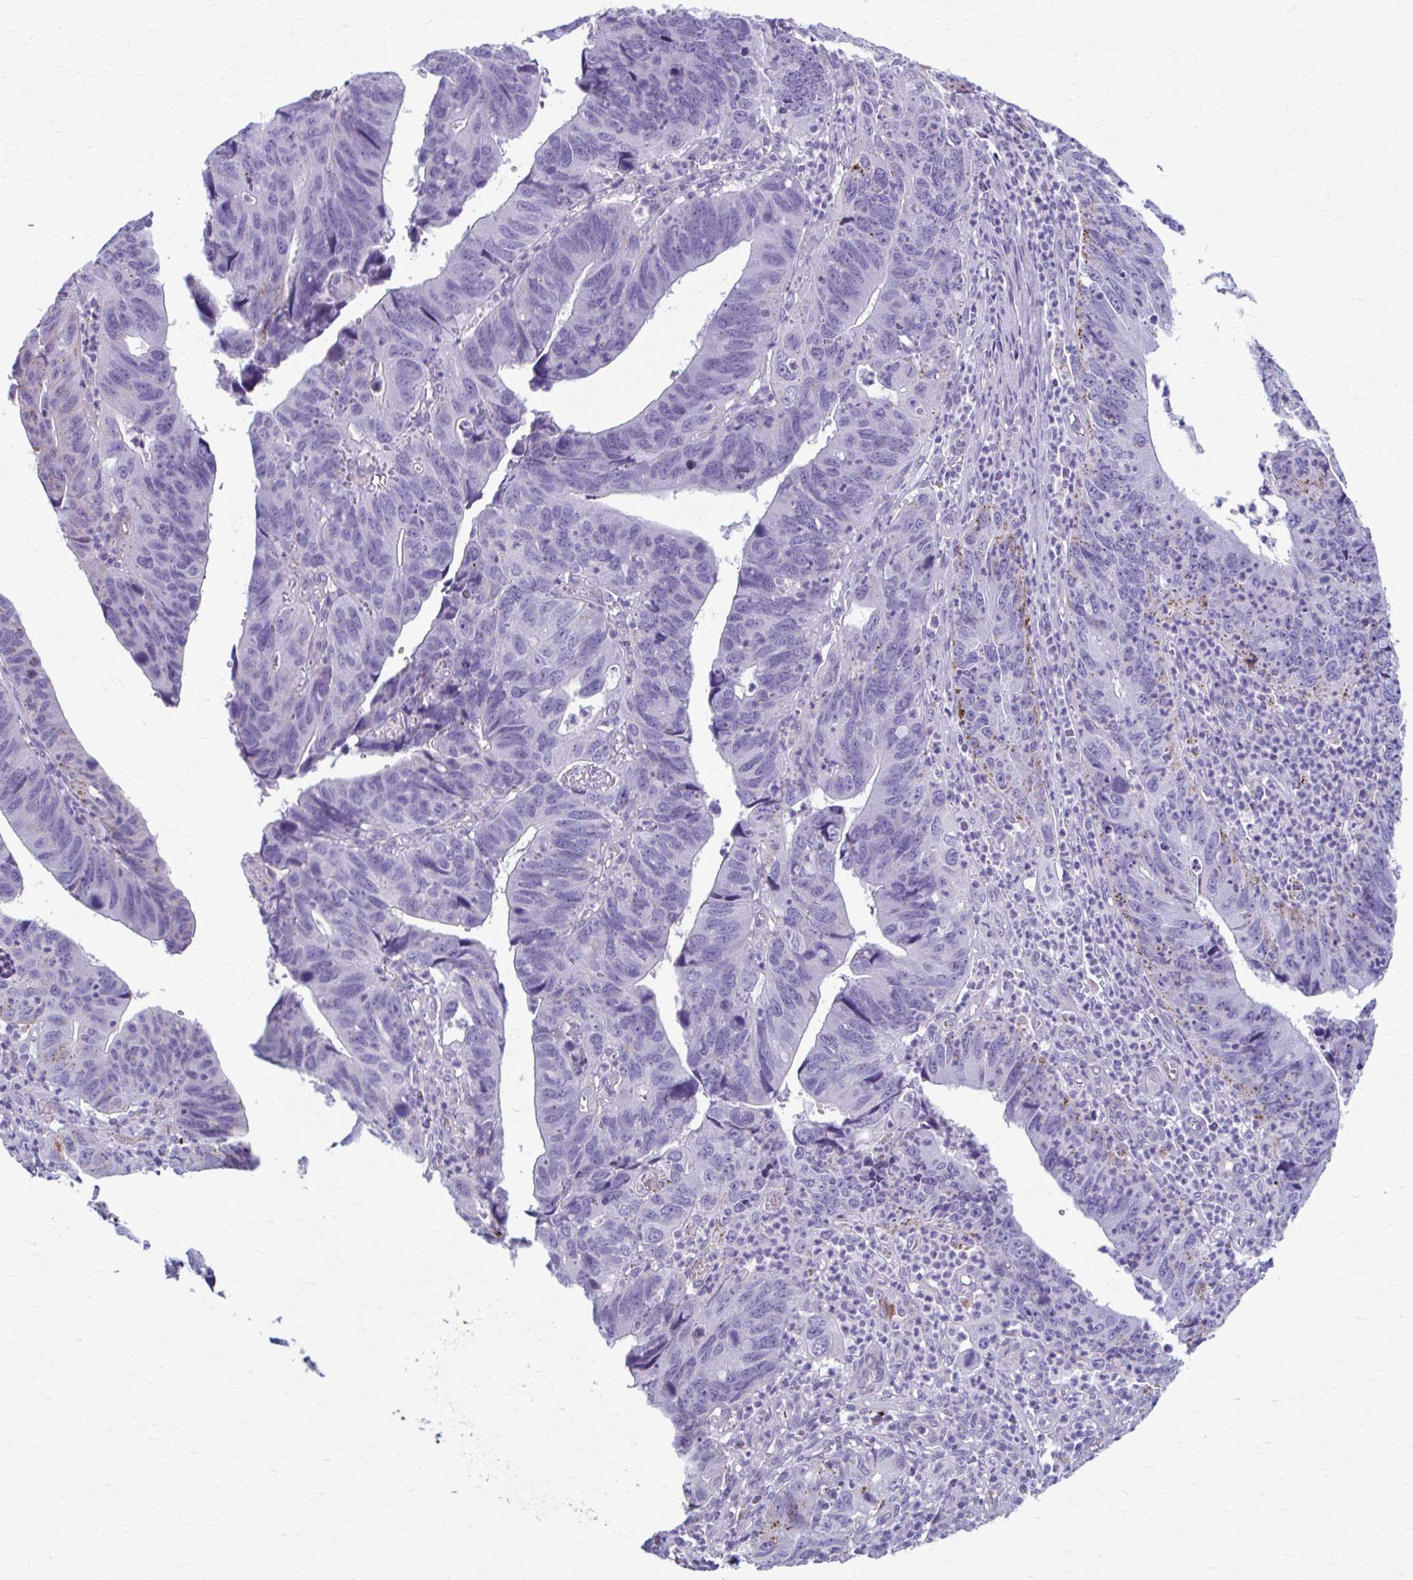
{"staining": {"intensity": "moderate", "quantity": "<25%", "location": "cytoplasmic/membranous"}, "tissue": "stomach cancer", "cell_type": "Tumor cells", "image_type": "cancer", "snomed": [{"axis": "morphology", "description": "Adenocarcinoma, NOS"}, {"axis": "topography", "description": "Stomach"}], "caption": "Stomach cancer (adenocarcinoma) stained for a protein shows moderate cytoplasmic/membranous positivity in tumor cells.", "gene": "C12orf71", "patient": {"sex": "male", "age": 59}}